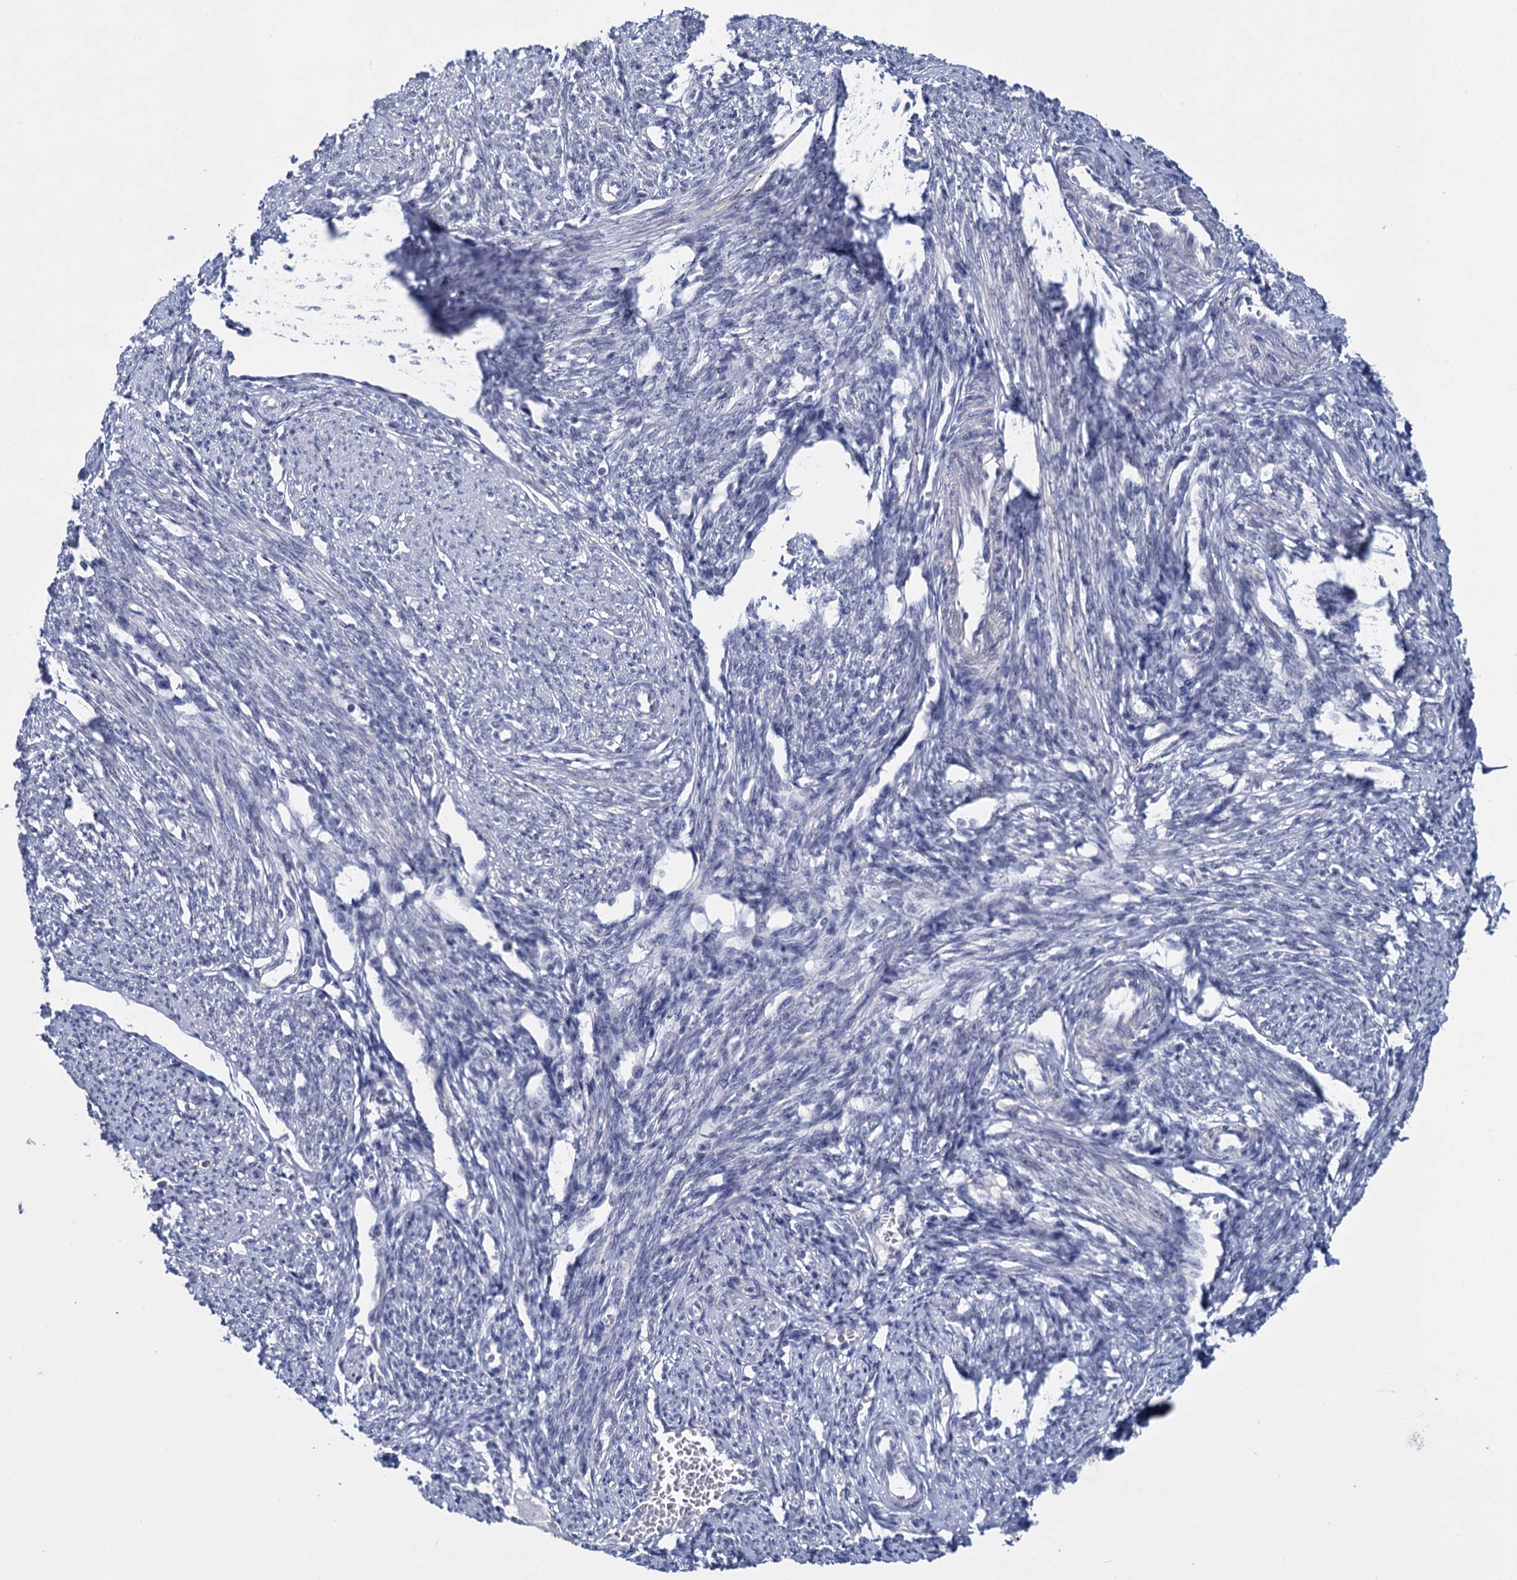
{"staining": {"intensity": "weak", "quantity": "<25%", "location": "cytoplasmic/membranous"}, "tissue": "smooth muscle", "cell_type": "Smooth muscle cells", "image_type": "normal", "snomed": [{"axis": "morphology", "description": "Normal tissue, NOS"}, {"axis": "topography", "description": "Smooth muscle"}, {"axis": "topography", "description": "Uterus"}], "caption": "An image of smooth muscle stained for a protein reveals no brown staining in smooth muscle cells.", "gene": "SFN", "patient": {"sex": "female", "age": 59}}